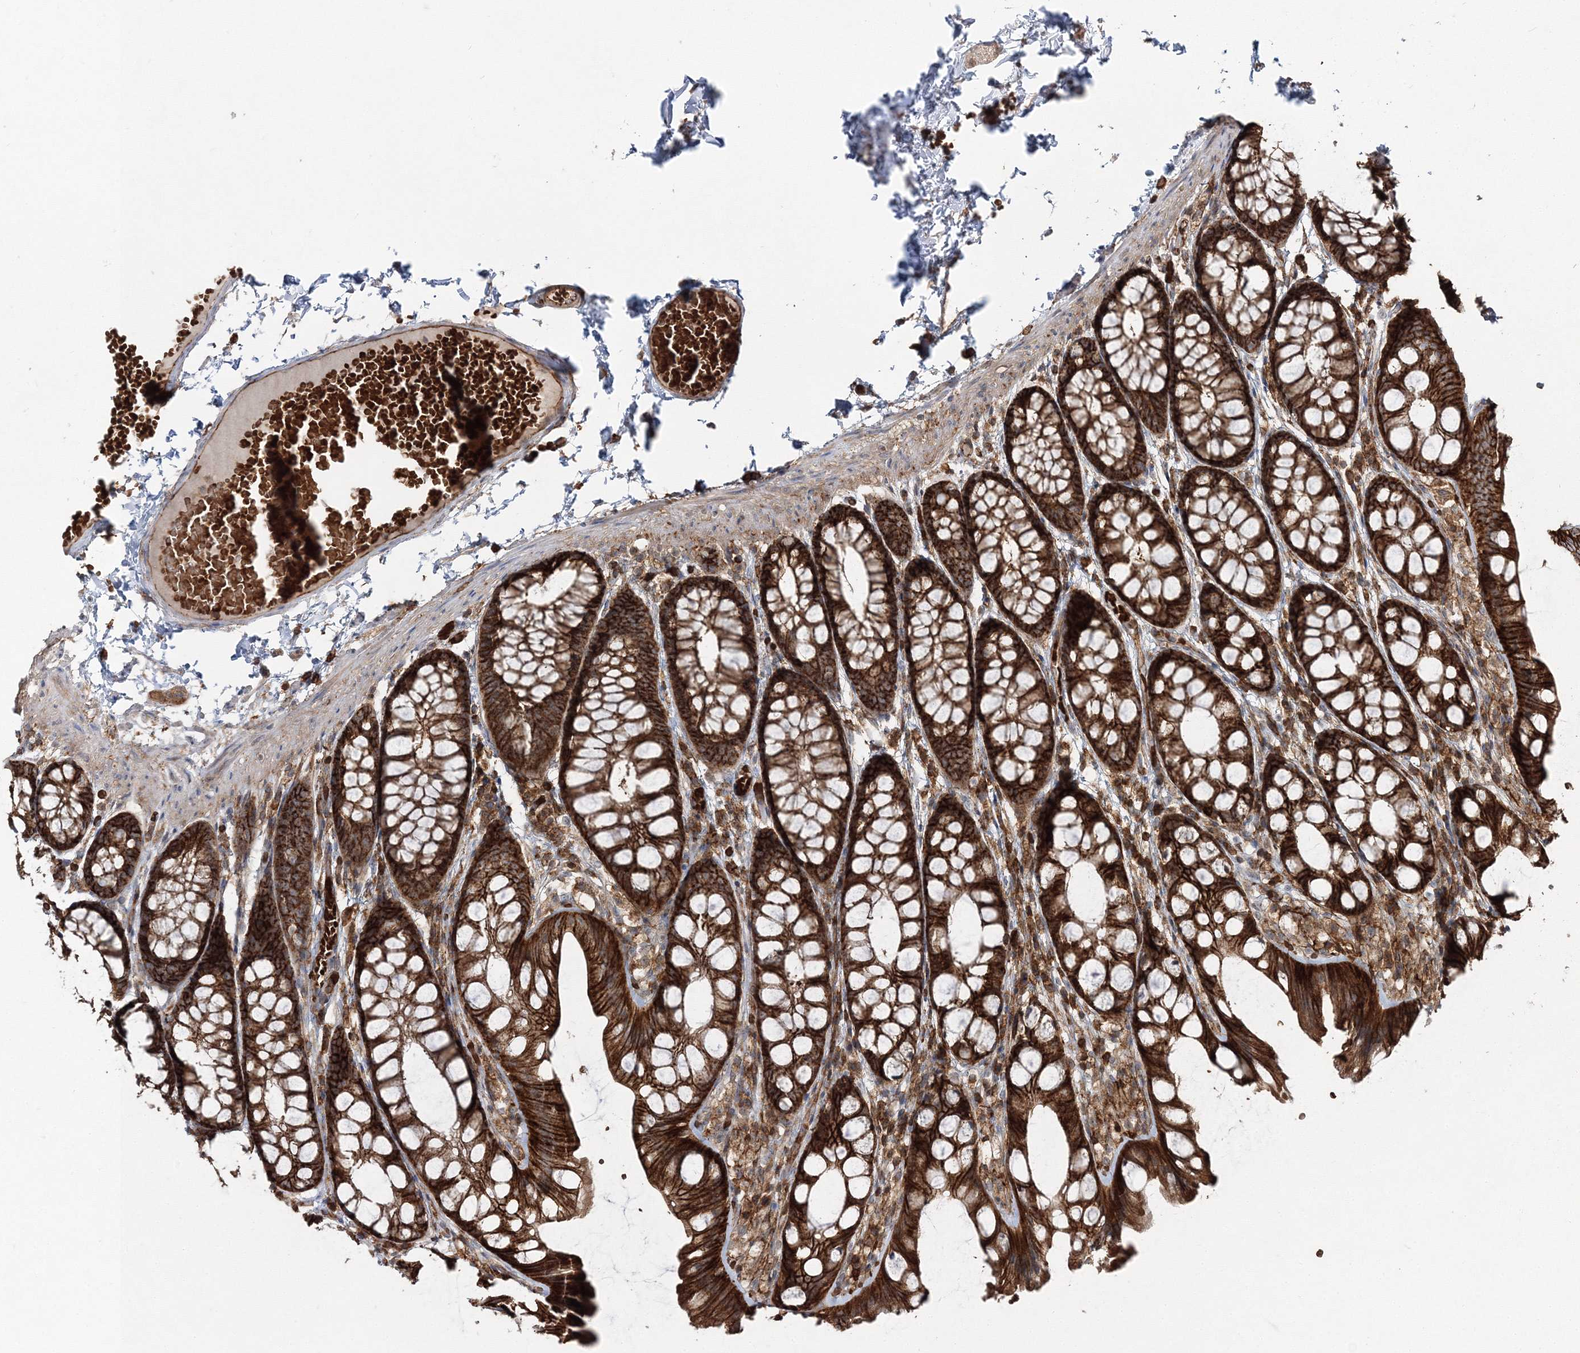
{"staining": {"intensity": "moderate", "quantity": ">75%", "location": "cytoplasmic/membranous"}, "tissue": "colon", "cell_type": "Endothelial cells", "image_type": "normal", "snomed": [{"axis": "morphology", "description": "Normal tissue, NOS"}, {"axis": "topography", "description": "Colon"}], "caption": "Protein expression analysis of unremarkable colon exhibits moderate cytoplasmic/membranous expression in approximately >75% of endothelial cells. (DAB IHC, brown staining for protein, blue staining for nuclei).", "gene": "PCBD2", "patient": {"sex": "male", "age": 47}}